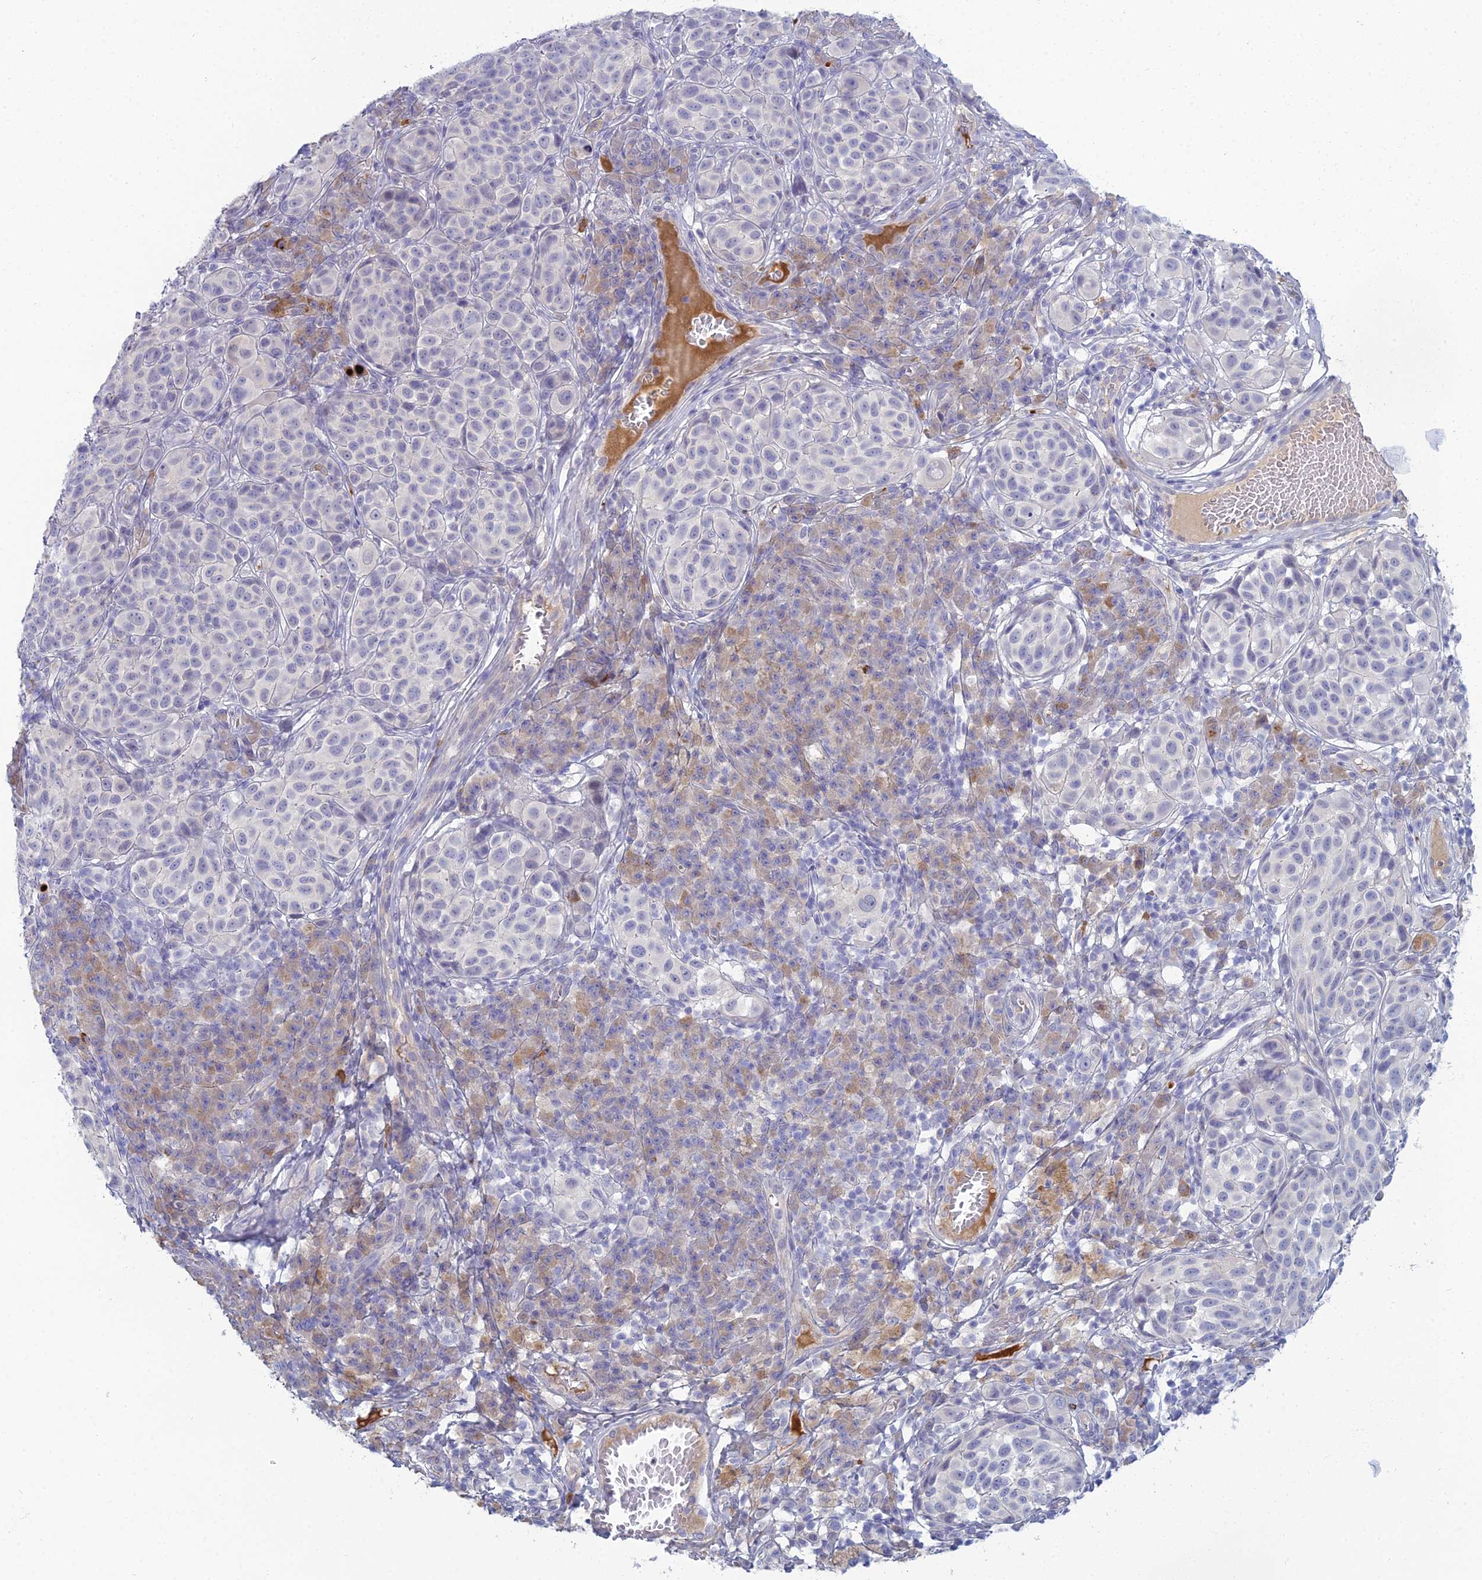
{"staining": {"intensity": "negative", "quantity": "none", "location": "none"}, "tissue": "melanoma", "cell_type": "Tumor cells", "image_type": "cancer", "snomed": [{"axis": "morphology", "description": "Malignant melanoma, NOS"}, {"axis": "topography", "description": "Skin"}], "caption": "The image reveals no significant staining in tumor cells of melanoma.", "gene": "MUC13", "patient": {"sex": "male", "age": 38}}